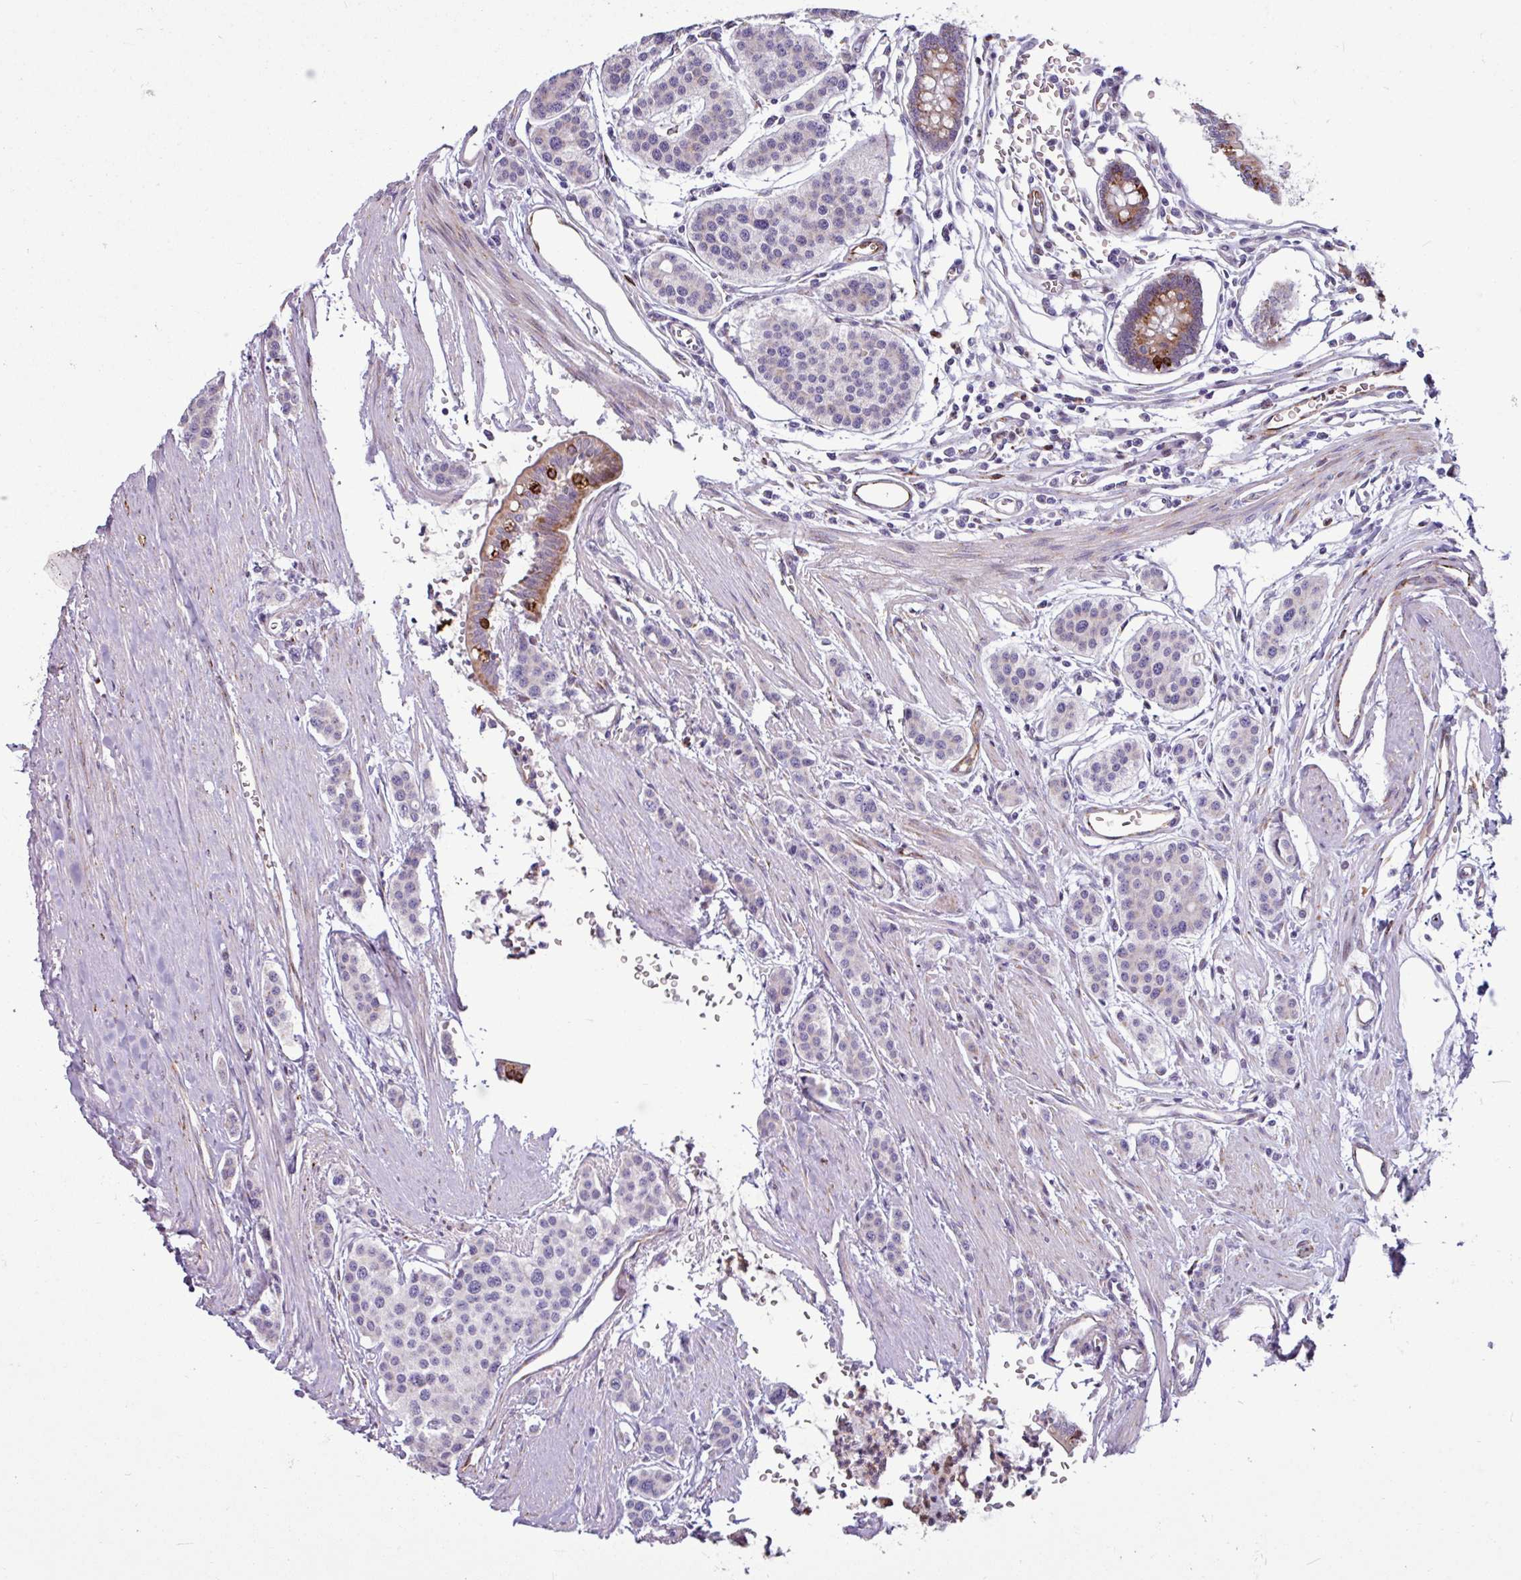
{"staining": {"intensity": "negative", "quantity": "none", "location": "none"}, "tissue": "carcinoid", "cell_type": "Tumor cells", "image_type": "cancer", "snomed": [{"axis": "morphology", "description": "Carcinoid, malignant, NOS"}, {"axis": "topography", "description": "Small intestine"}], "caption": "Micrograph shows no protein positivity in tumor cells of malignant carcinoid tissue.", "gene": "PPP1R35", "patient": {"sex": "male", "age": 60}}